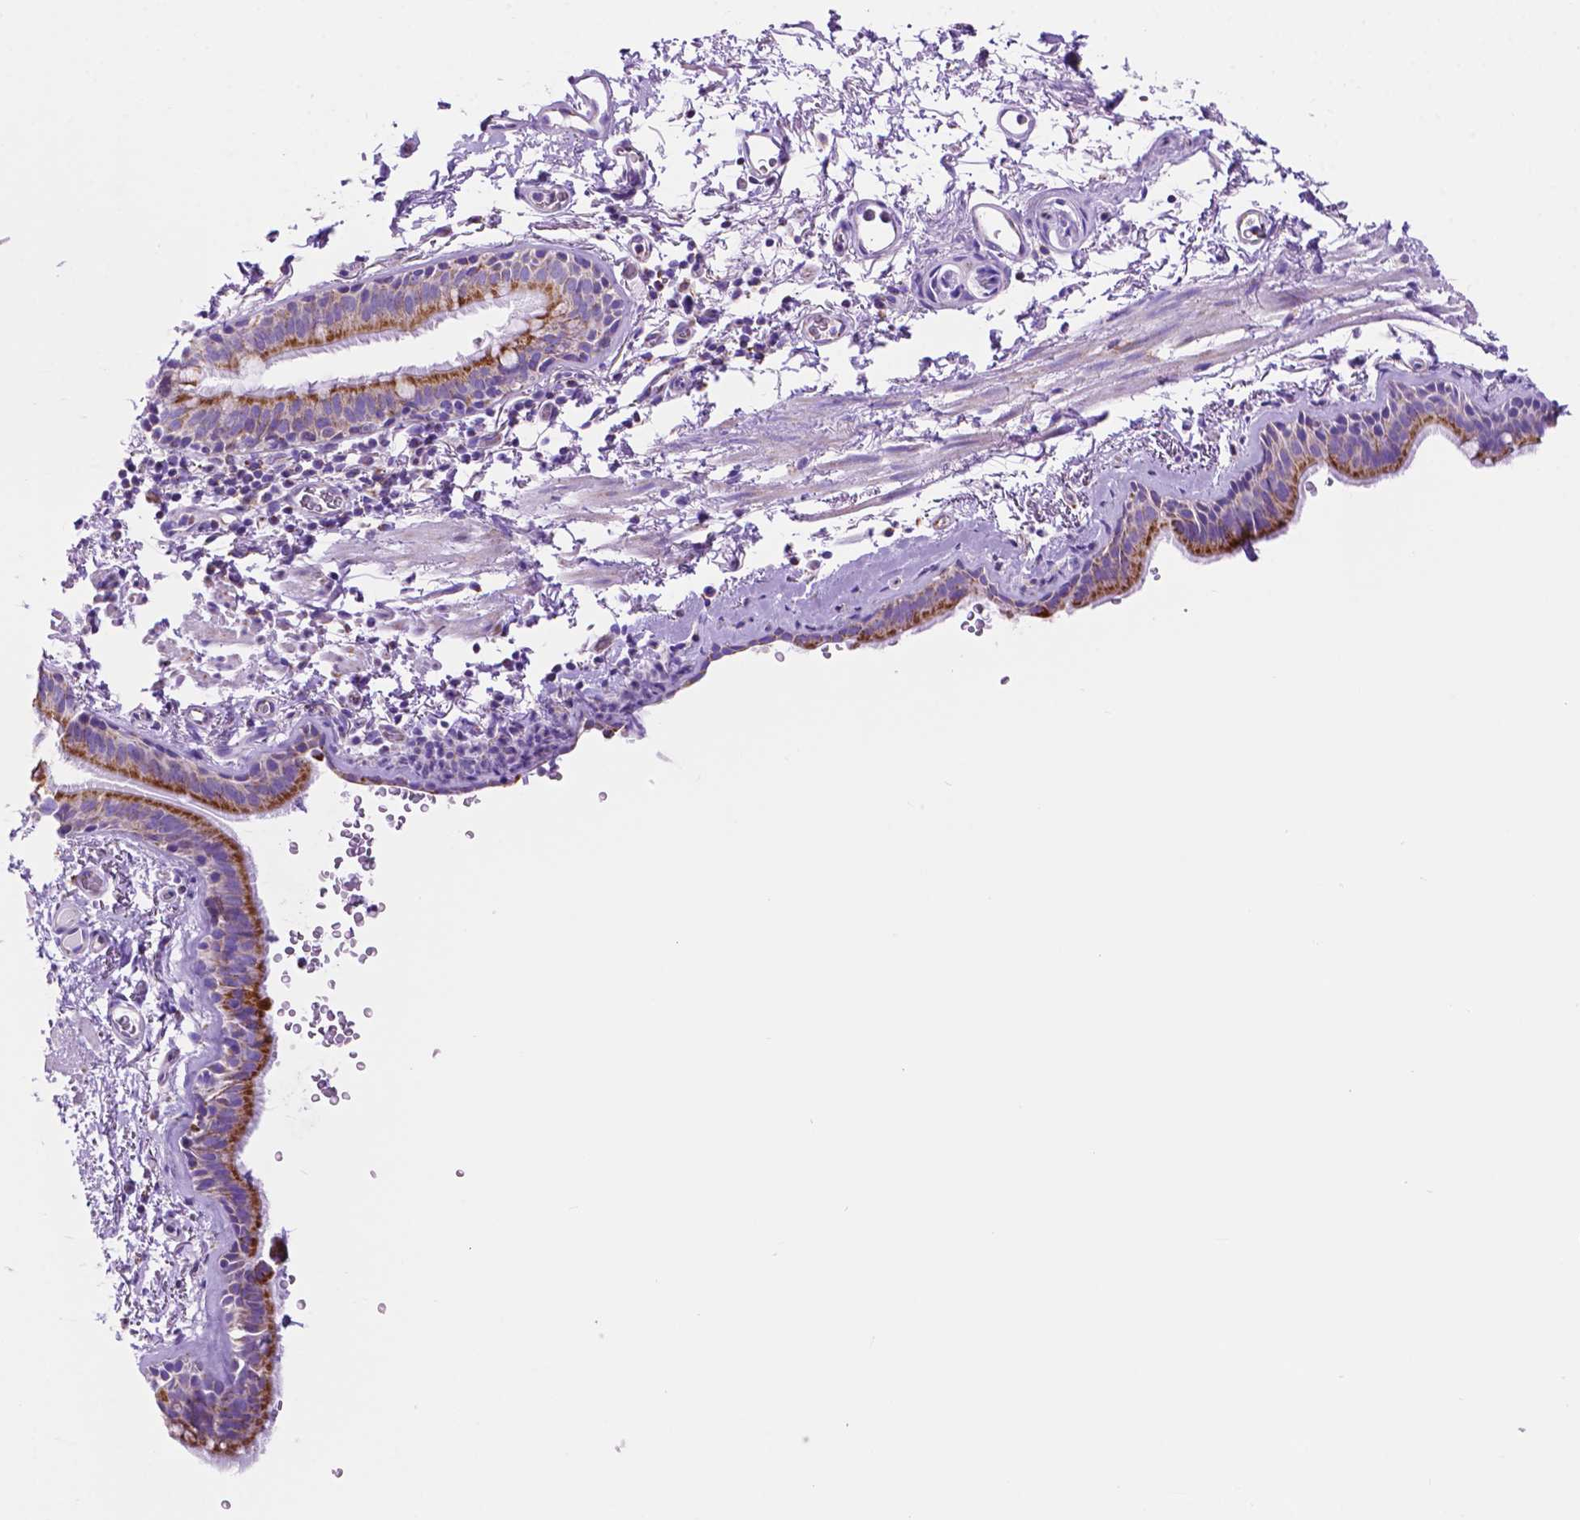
{"staining": {"intensity": "strong", "quantity": ">75%", "location": "cytoplasmic/membranous"}, "tissue": "bronchus", "cell_type": "Respiratory epithelial cells", "image_type": "normal", "snomed": [{"axis": "morphology", "description": "Normal tissue, NOS"}, {"axis": "topography", "description": "Lymph node"}, {"axis": "topography", "description": "Bronchus"}], "caption": "A high-resolution micrograph shows immunohistochemistry staining of unremarkable bronchus, which reveals strong cytoplasmic/membranous staining in about >75% of respiratory epithelial cells.", "gene": "GDPD5", "patient": {"sex": "female", "age": 70}}